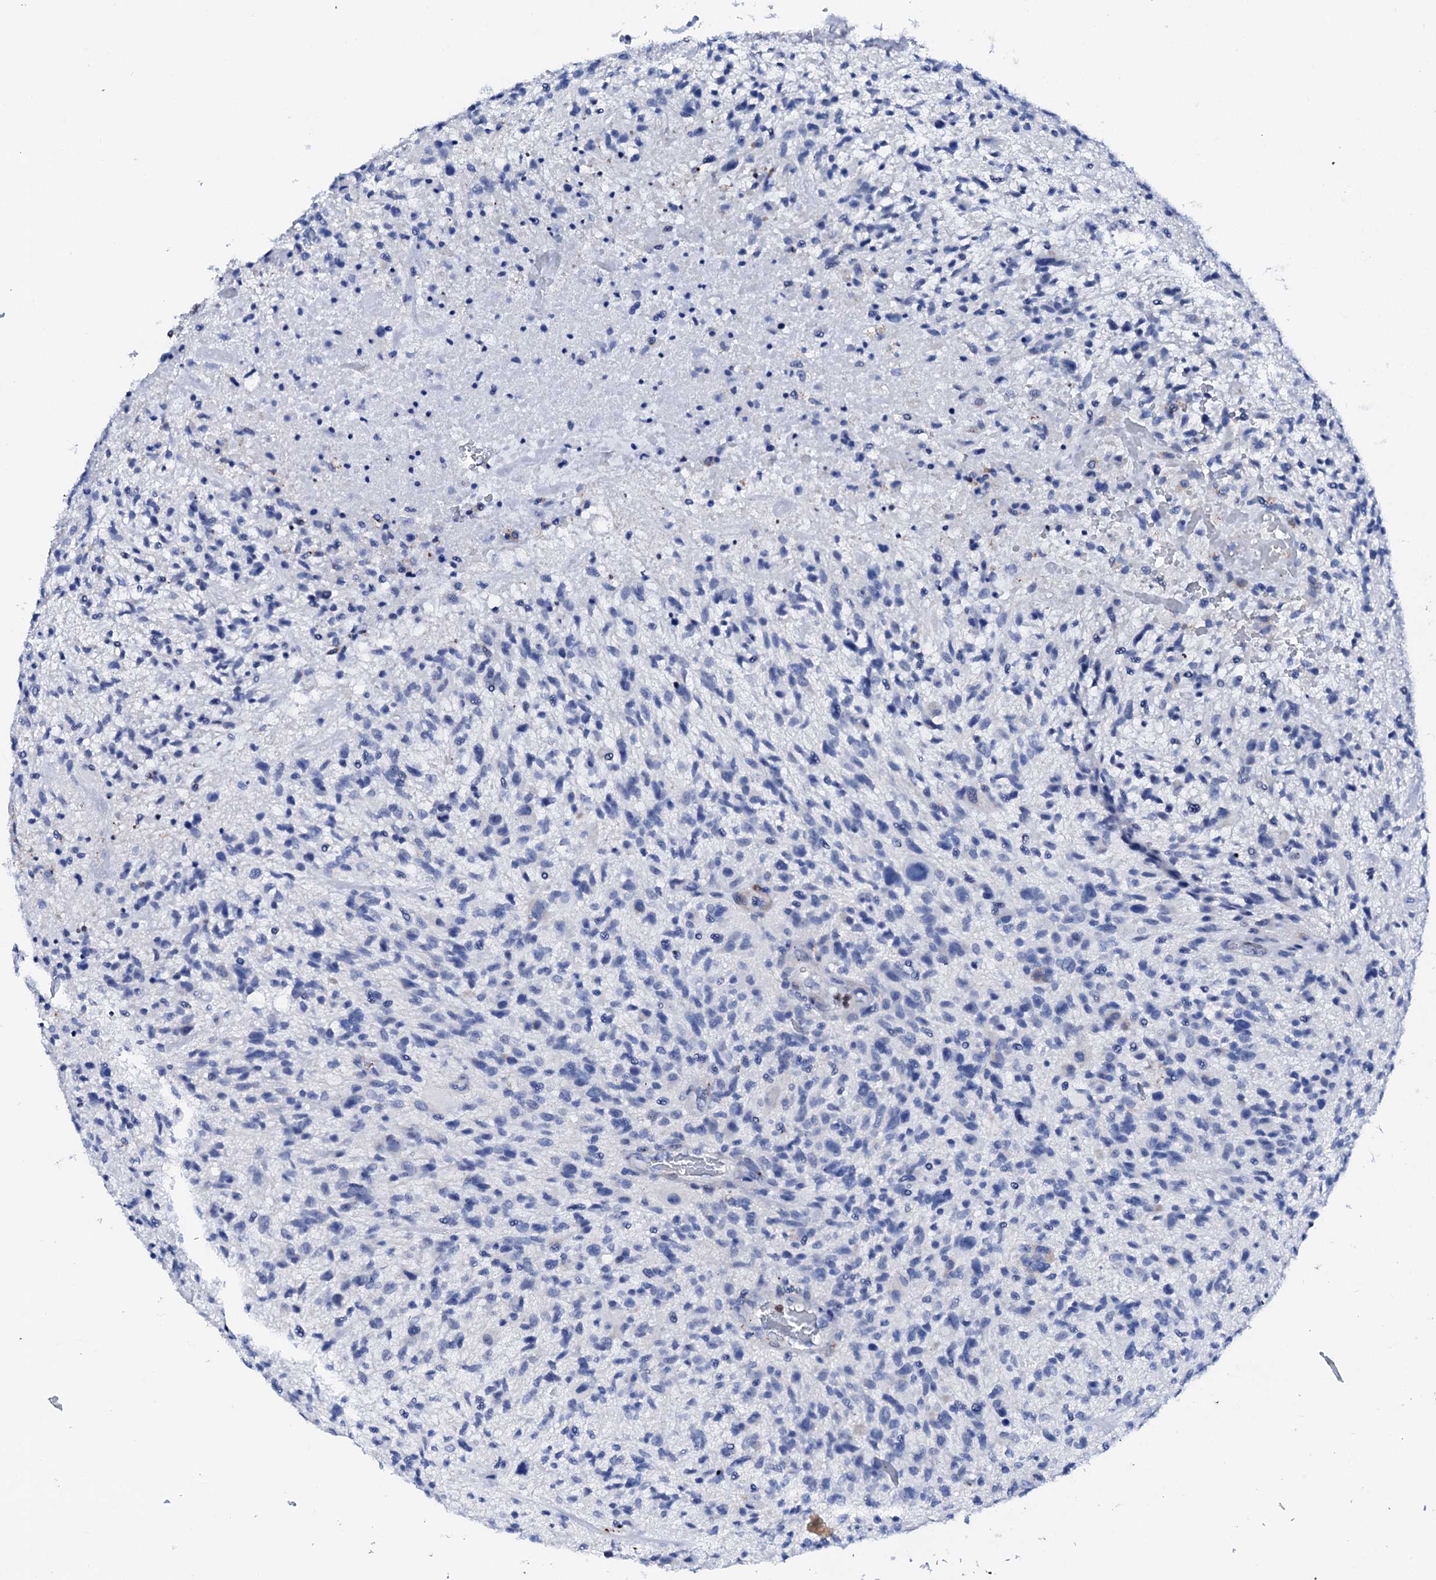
{"staining": {"intensity": "negative", "quantity": "none", "location": "none"}, "tissue": "glioma", "cell_type": "Tumor cells", "image_type": "cancer", "snomed": [{"axis": "morphology", "description": "Glioma, malignant, High grade"}, {"axis": "topography", "description": "Brain"}], "caption": "Tumor cells are negative for brown protein staining in malignant high-grade glioma.", "gene": "NRIP2", "patient": {"sex": "male", "age": 47}}